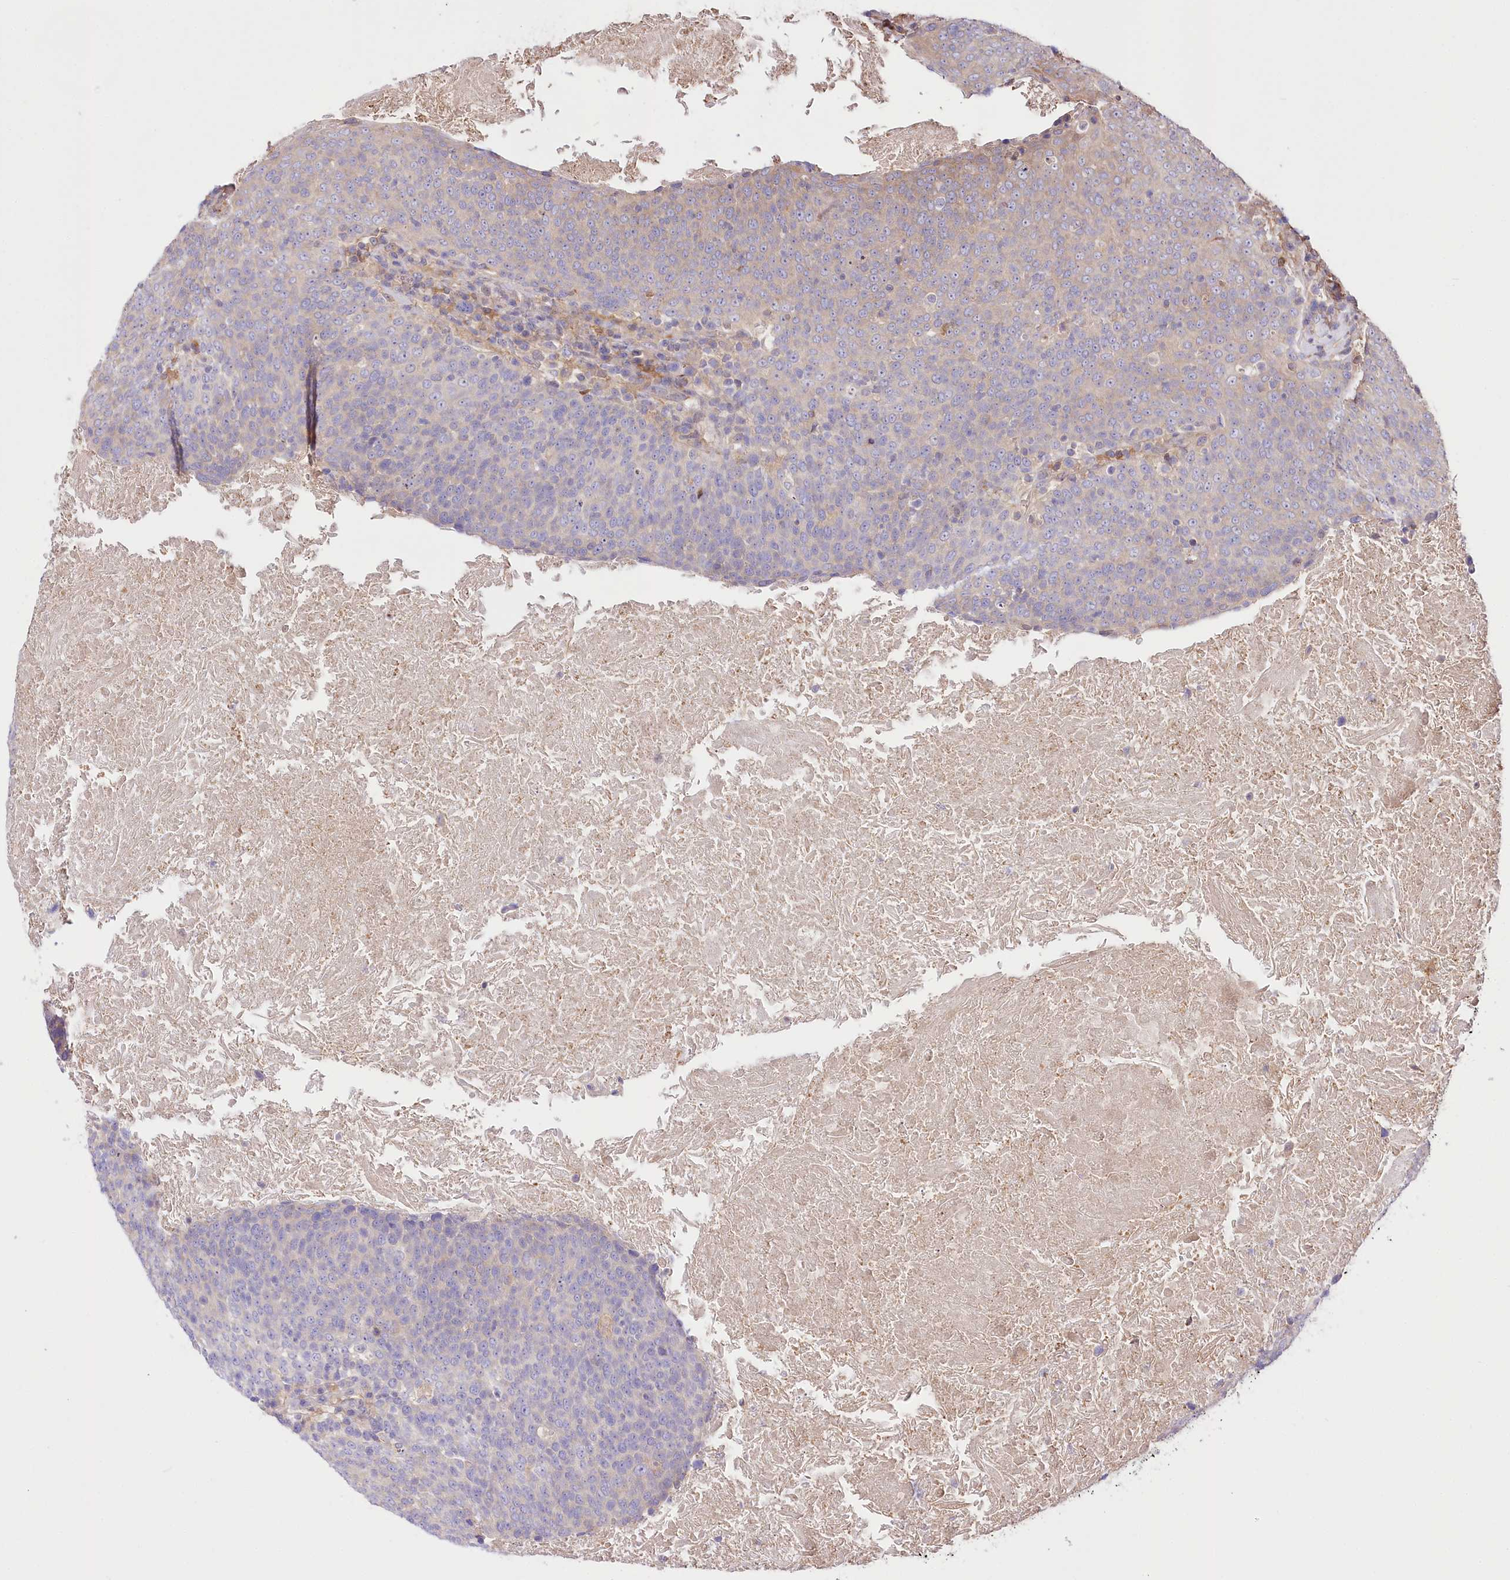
{"staining": {"intensity": "weak", "quantity": "<25%", "location": "cytoplasmic/membranous"}, "tissue": "head and neck cancer", "cell_type": "Tumor cells", "image_type": "cancer", "snomed": [{"axis": "morphology", "description": "Squamous cell carcinoma, NOS"}, {"axis": "morphology", "description": "Squamous cell carcinoma, metastatic, NOS"}, {"axis": "topography", "description": "Lymph node"}, {"axis": "topography", "description": "Head-Neck"}], "caption": "DAB immunohistochemical staining of human head and neck metastatic squamous cell carcinoma shows no significant staining in tumor cells. (DAB (3,3'-diaminobenzidine) immunohistochemistry with hematoxylin counter stain).", "gene": "UGP2", "patient": {"sex": "male", "age": 62}}